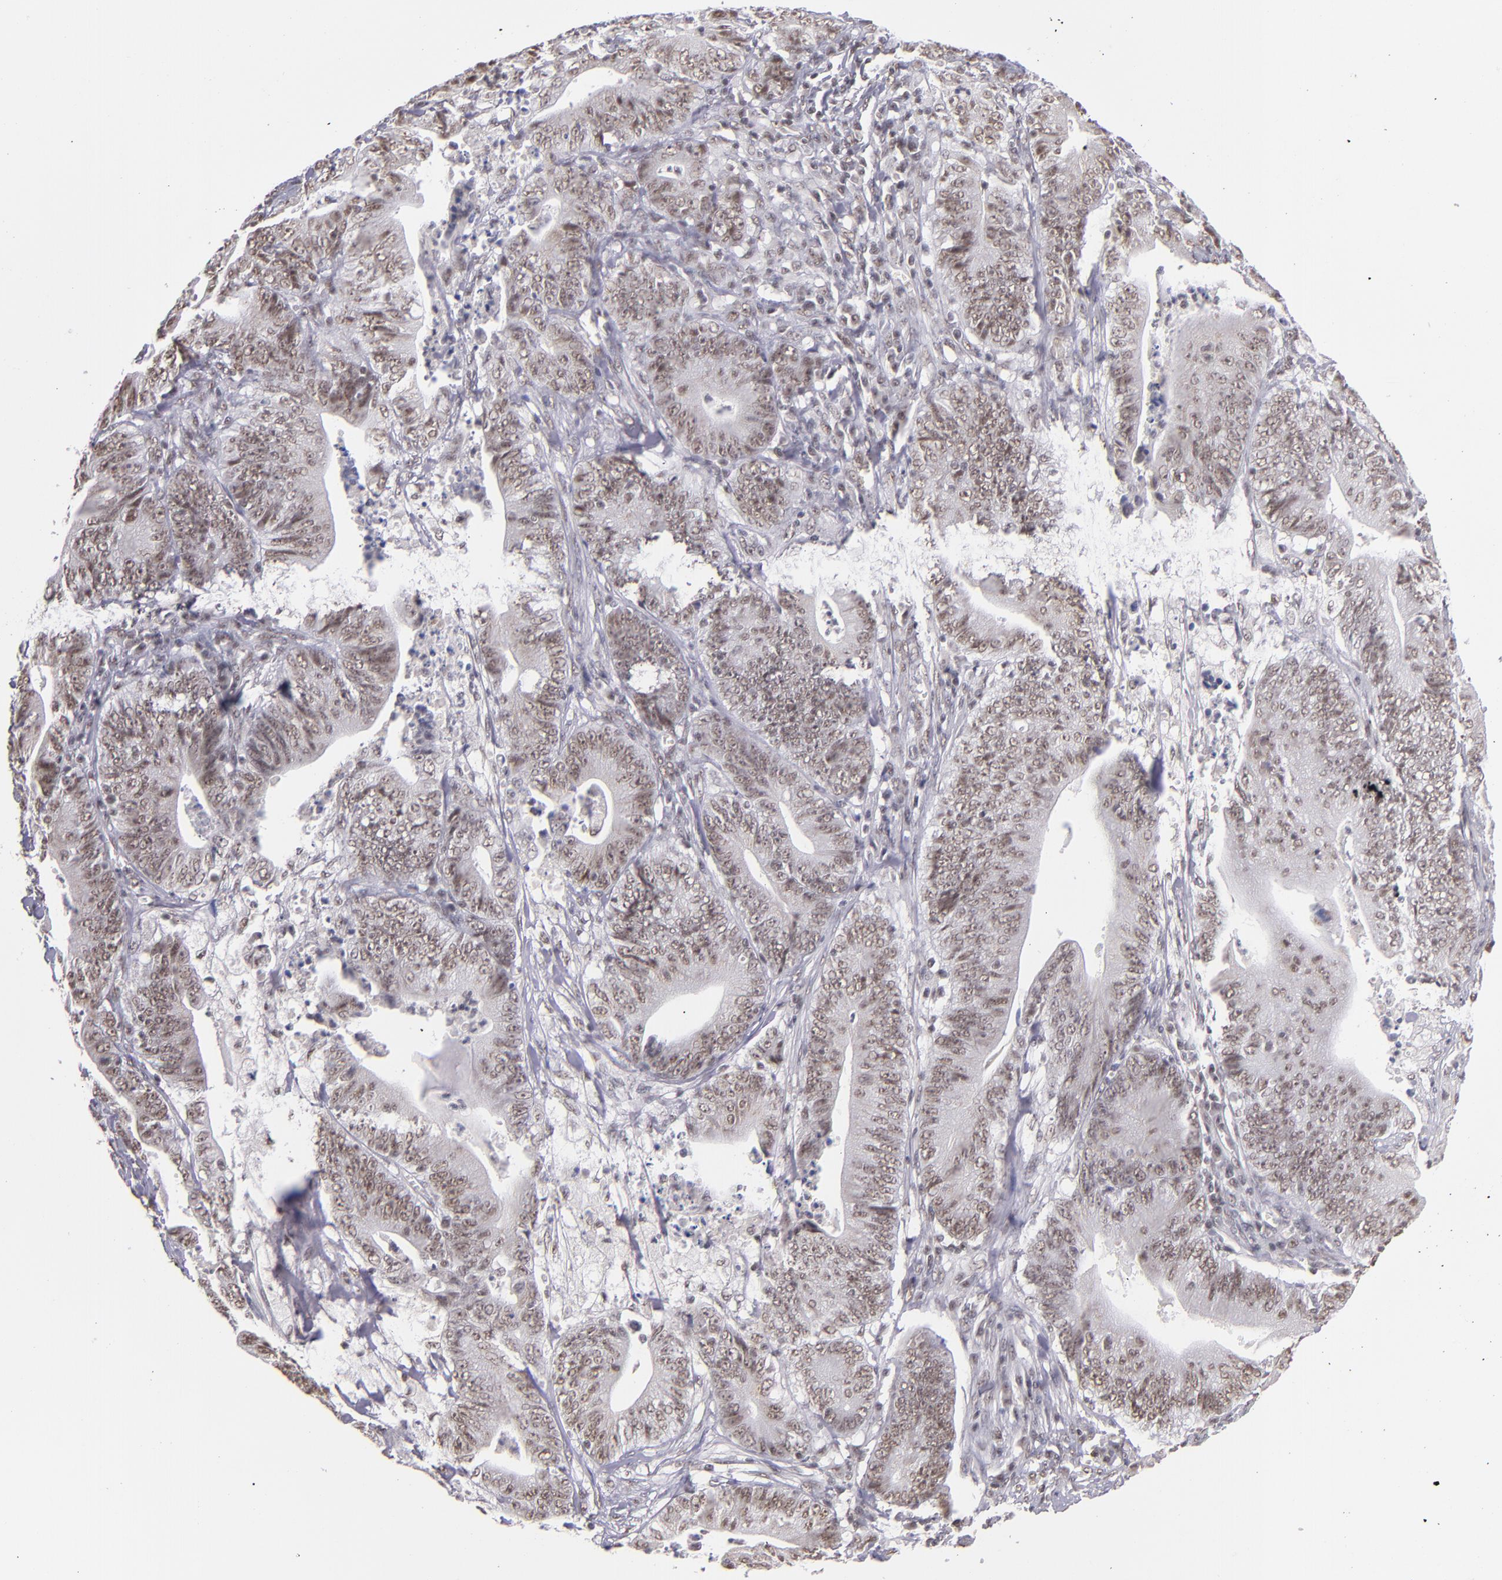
{"staining": {"intensity": "weak", "quantity": ">75%", "location": "nuclear"}, "tissue": "stomach cancer", "cell_type": "Tumor cells", "image_type": "cancer", "snomed": [{"axis": "morphology", "description": "Adenocarcinoma, NOS"}, {"axis": "topography", "description": "Stomach, lower"}], "caption": "Human stomach cancer (adenocarcinoma) stained with a protein marker shows weak staining in tumor cells.", "gene": "ZNF148", "patient": {"sex": "female", "age": 86}}